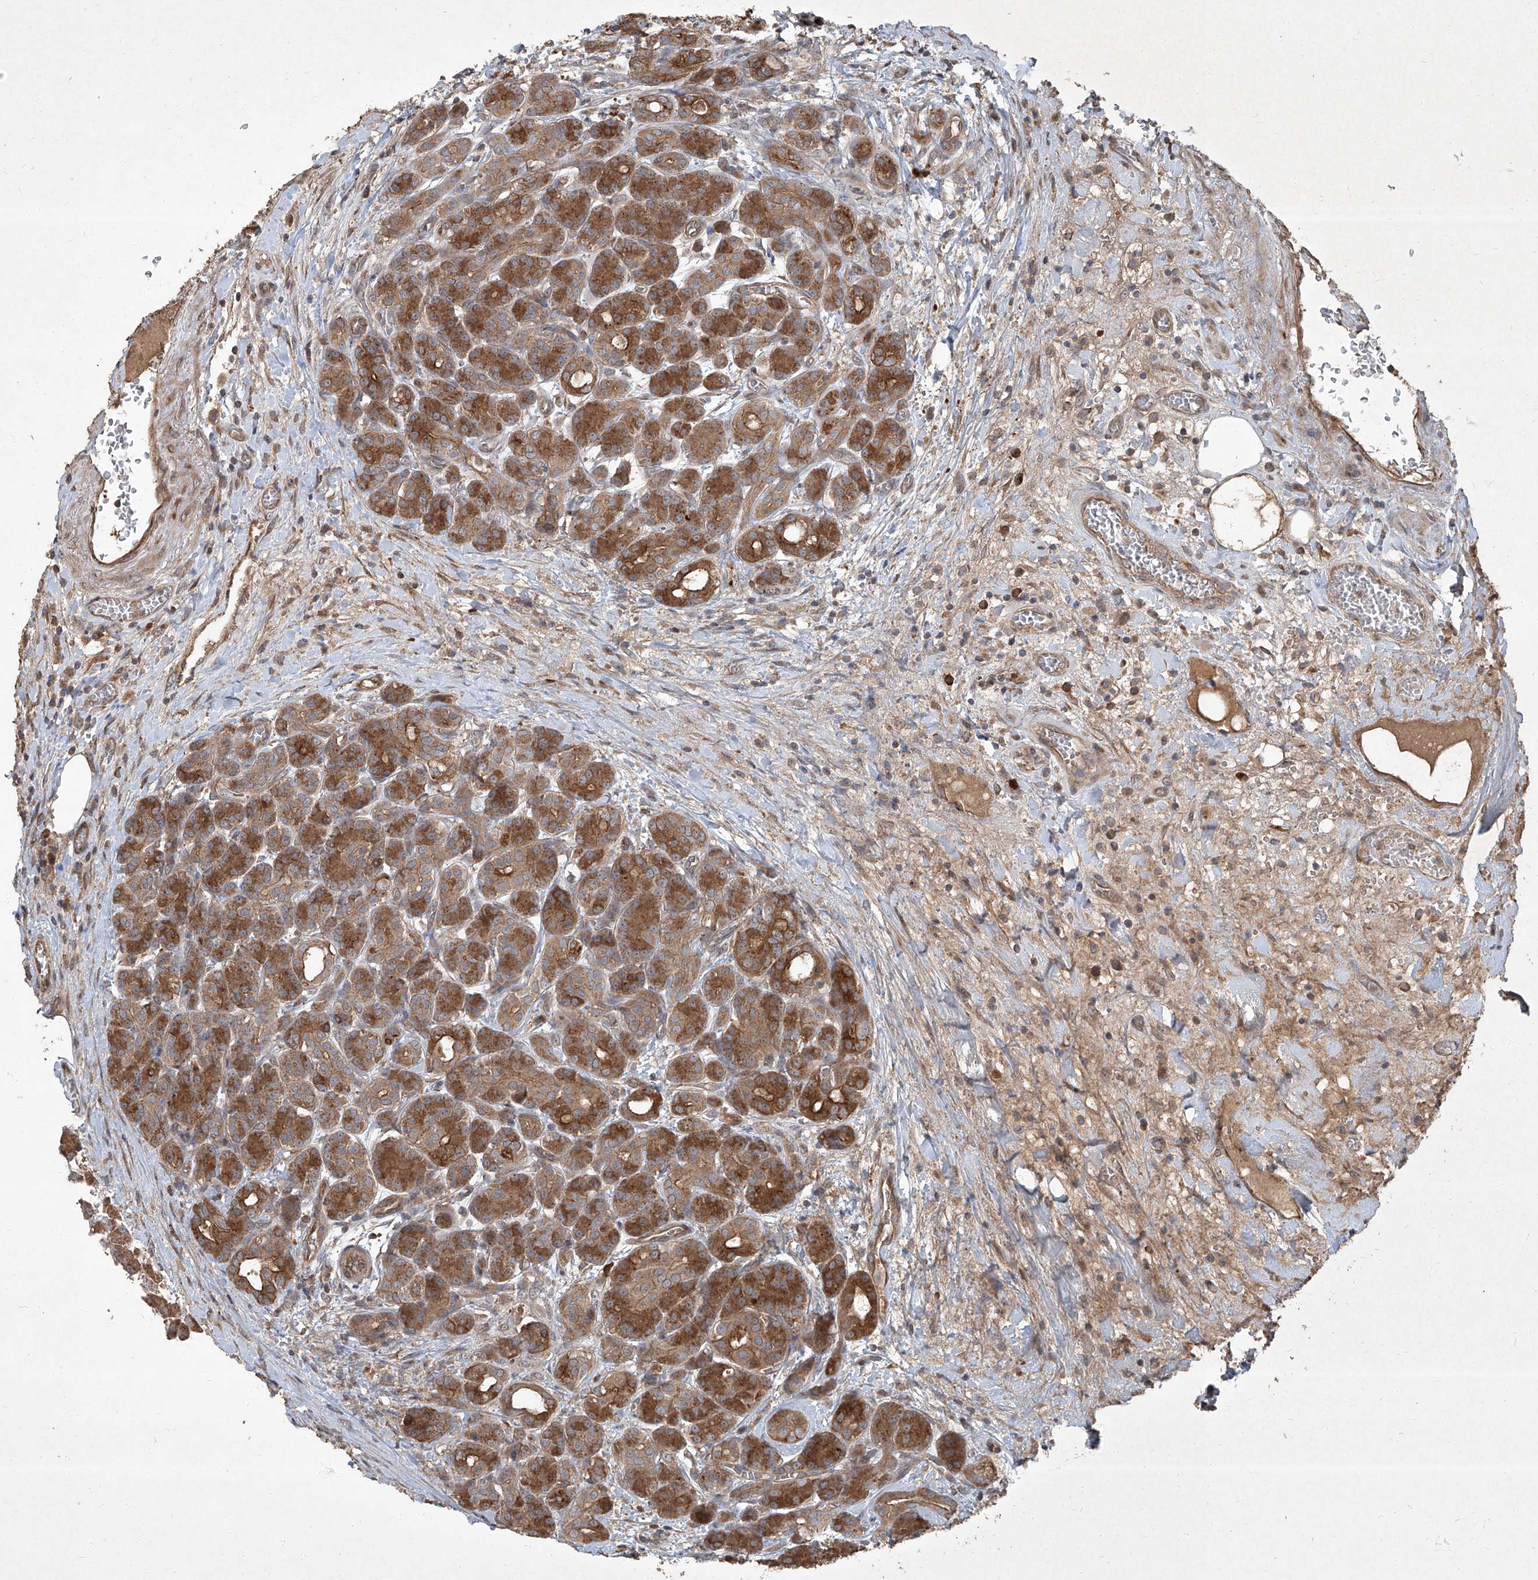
{"staining": {"intensity": "moderate", "quantity": ">75%", "location": "cytoplasmic/membranous"}, "tissue": "pancreas", "cell_type": "Exocrine glandular cells", "image_type": "normal", "snomed": [{"axis": "morphology", "description": "Normal tissue, NOS"}, {"axis": "topography", "description": "Pancreas"}], "caption": "A medium amount of moderate cytoplasmic/membranous positivity is seen in about >75% of exocrine glandular cells in unremarkable pancreas.", "gene": "CCN1", "patient": {"sex": "male", "age": 63}}